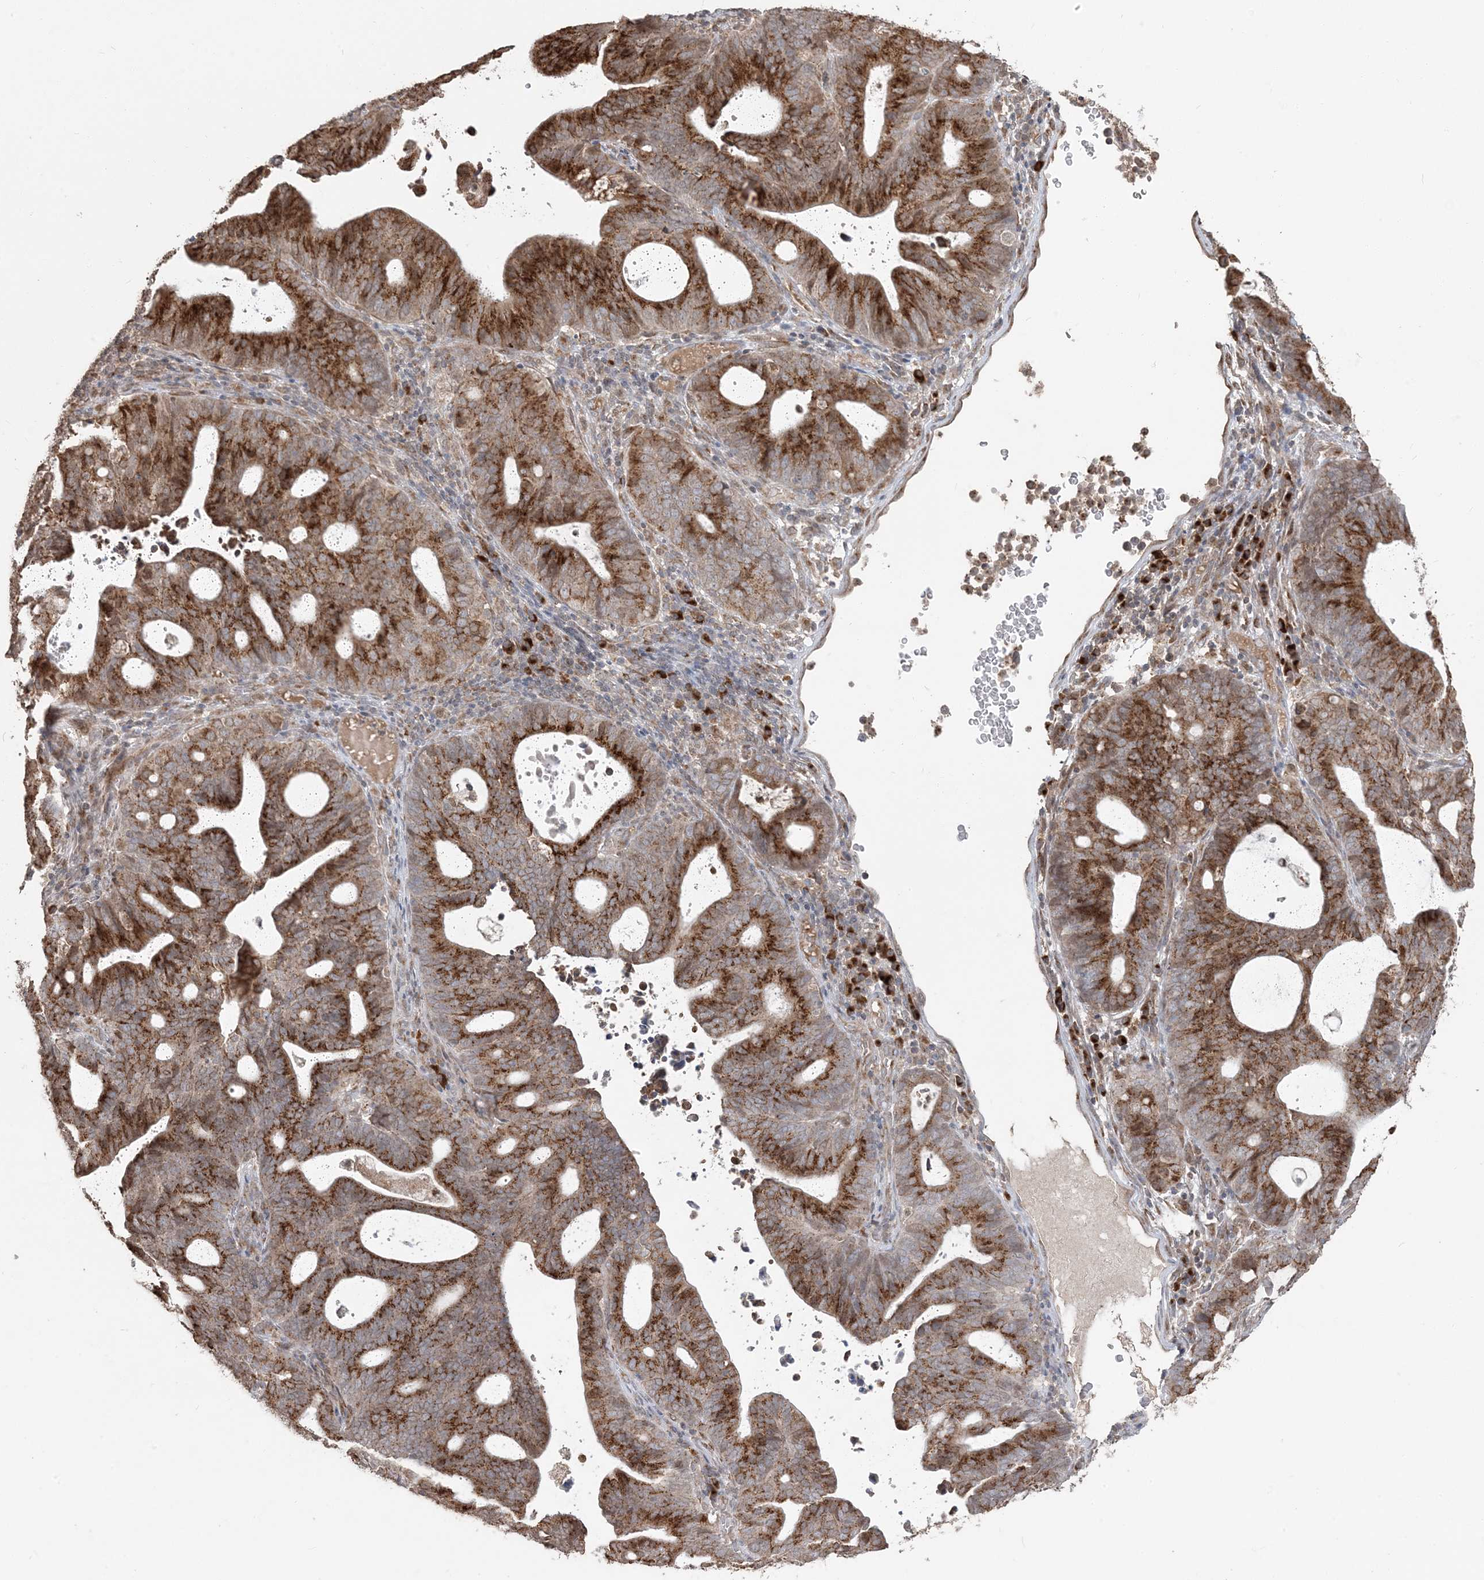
{"staining": {"intensity": "strong", "quantity": ">75%", "location": "cytoplasmic/membranous"}, "tissue": "endometrial cancer", "cell_type": "Tumor cells", "image_type": "cancer", "snomed": [{"axis": "morphology", "description": "Adenocarcinoma, NOS"}, {"axis": "topography", "description": "Uterus"}], "caption": "Strong cytoplasmic/membranous protein positivity is seen in about >75% of tumor cells in endometrial cancer (adenocarcinoma). Immunohistochemistry stains the protein of interest in brown and the nuclei are stained blue.", "gene": "RER1", "patient": {"sex": "female", "age": 83}}